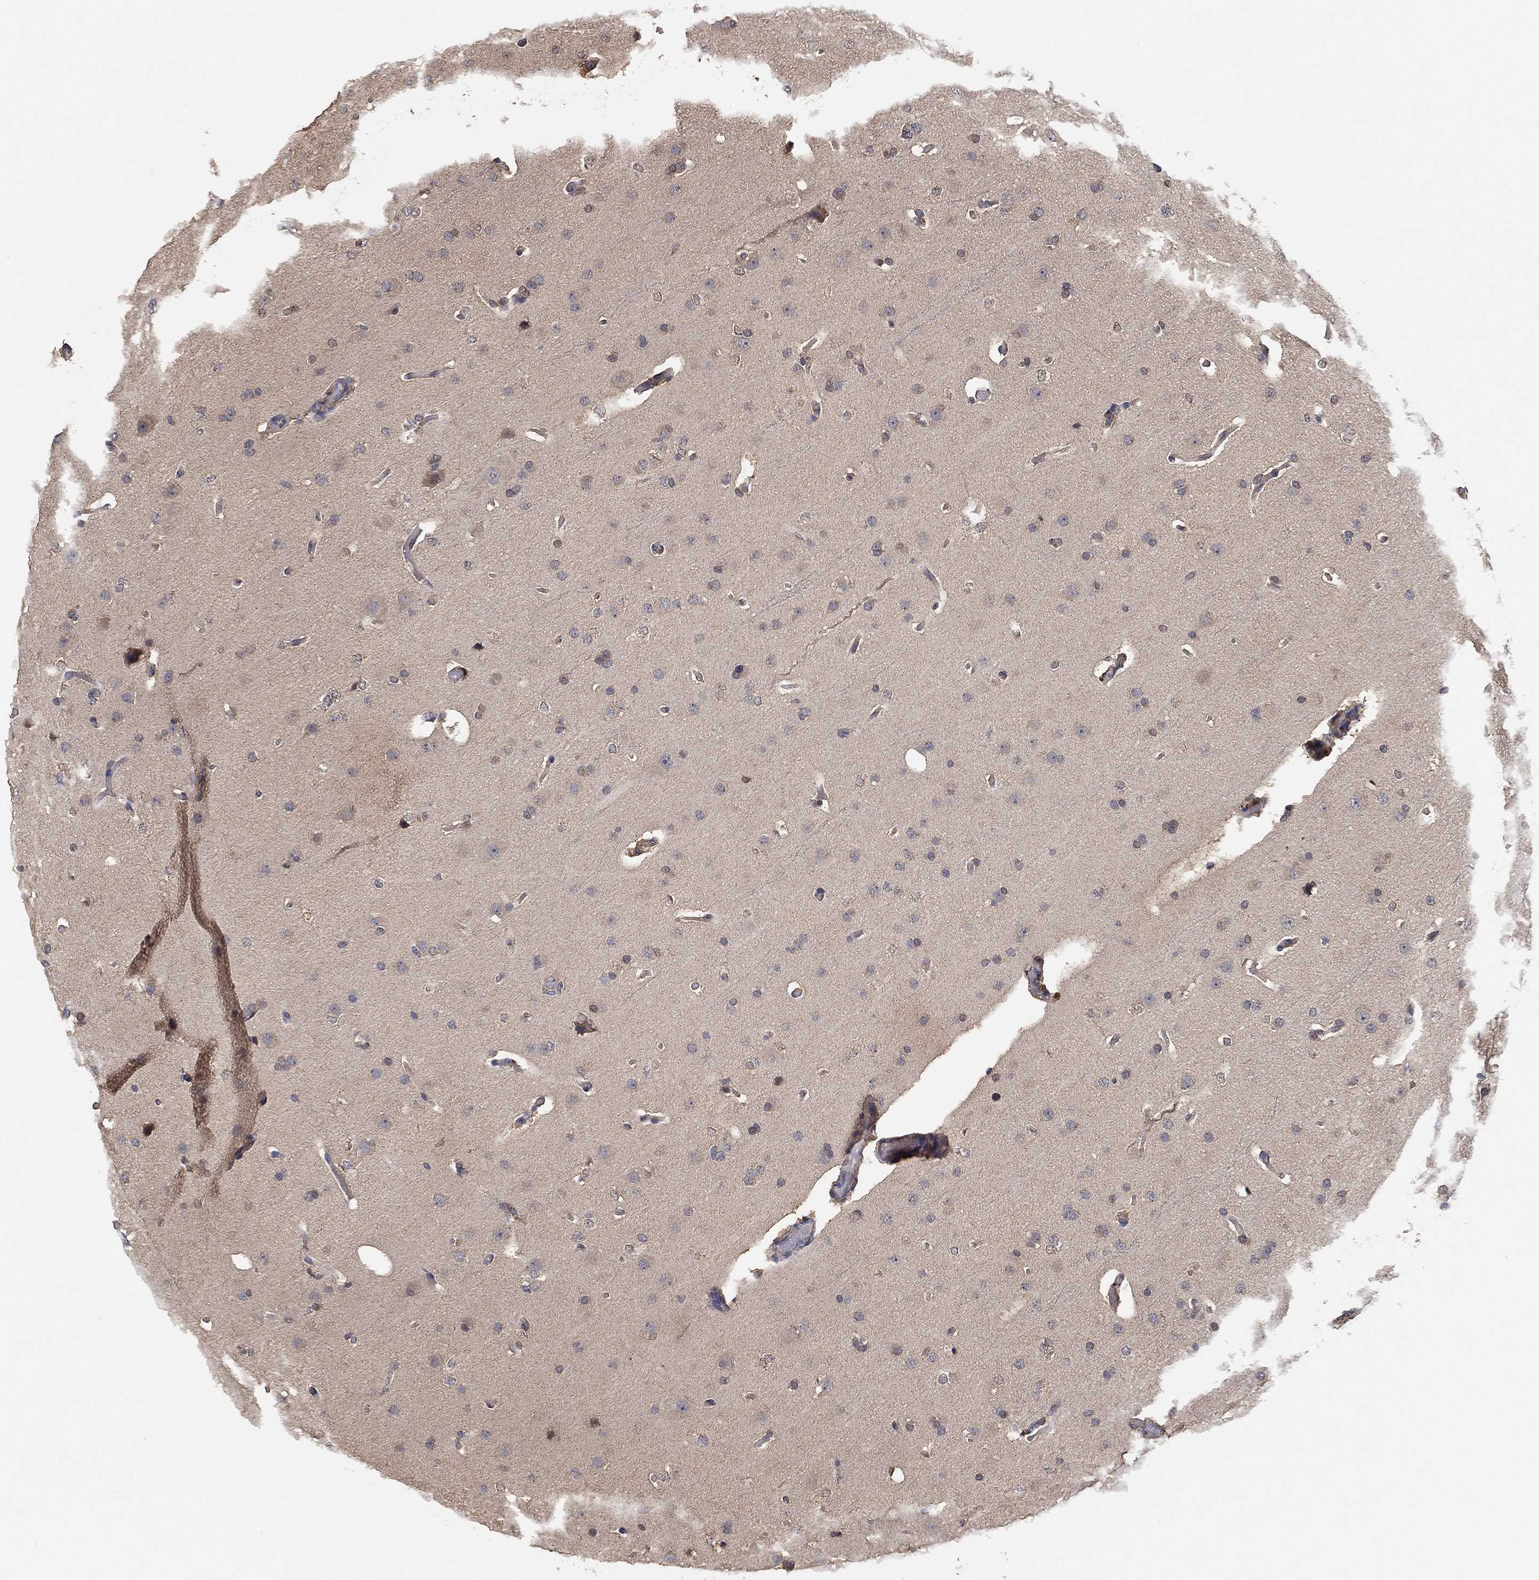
{"staining": {"intensity": "negative", "quantity": "none", "location": "none"}, "tissue": "glioma", "cell_type": "Tumor cells", "image_type": "cancer", "snomed": [{"axis": "morphology", "description": "Glioma, malignant, Low grade"}, {"axis": "topography", "description": "Brain"}], "caption": "An image of glioma stained for a protein reveals no brown staining in tumor cells.", "gene": "CCDC43", "patient": {"sex": "male", "age": 41}}